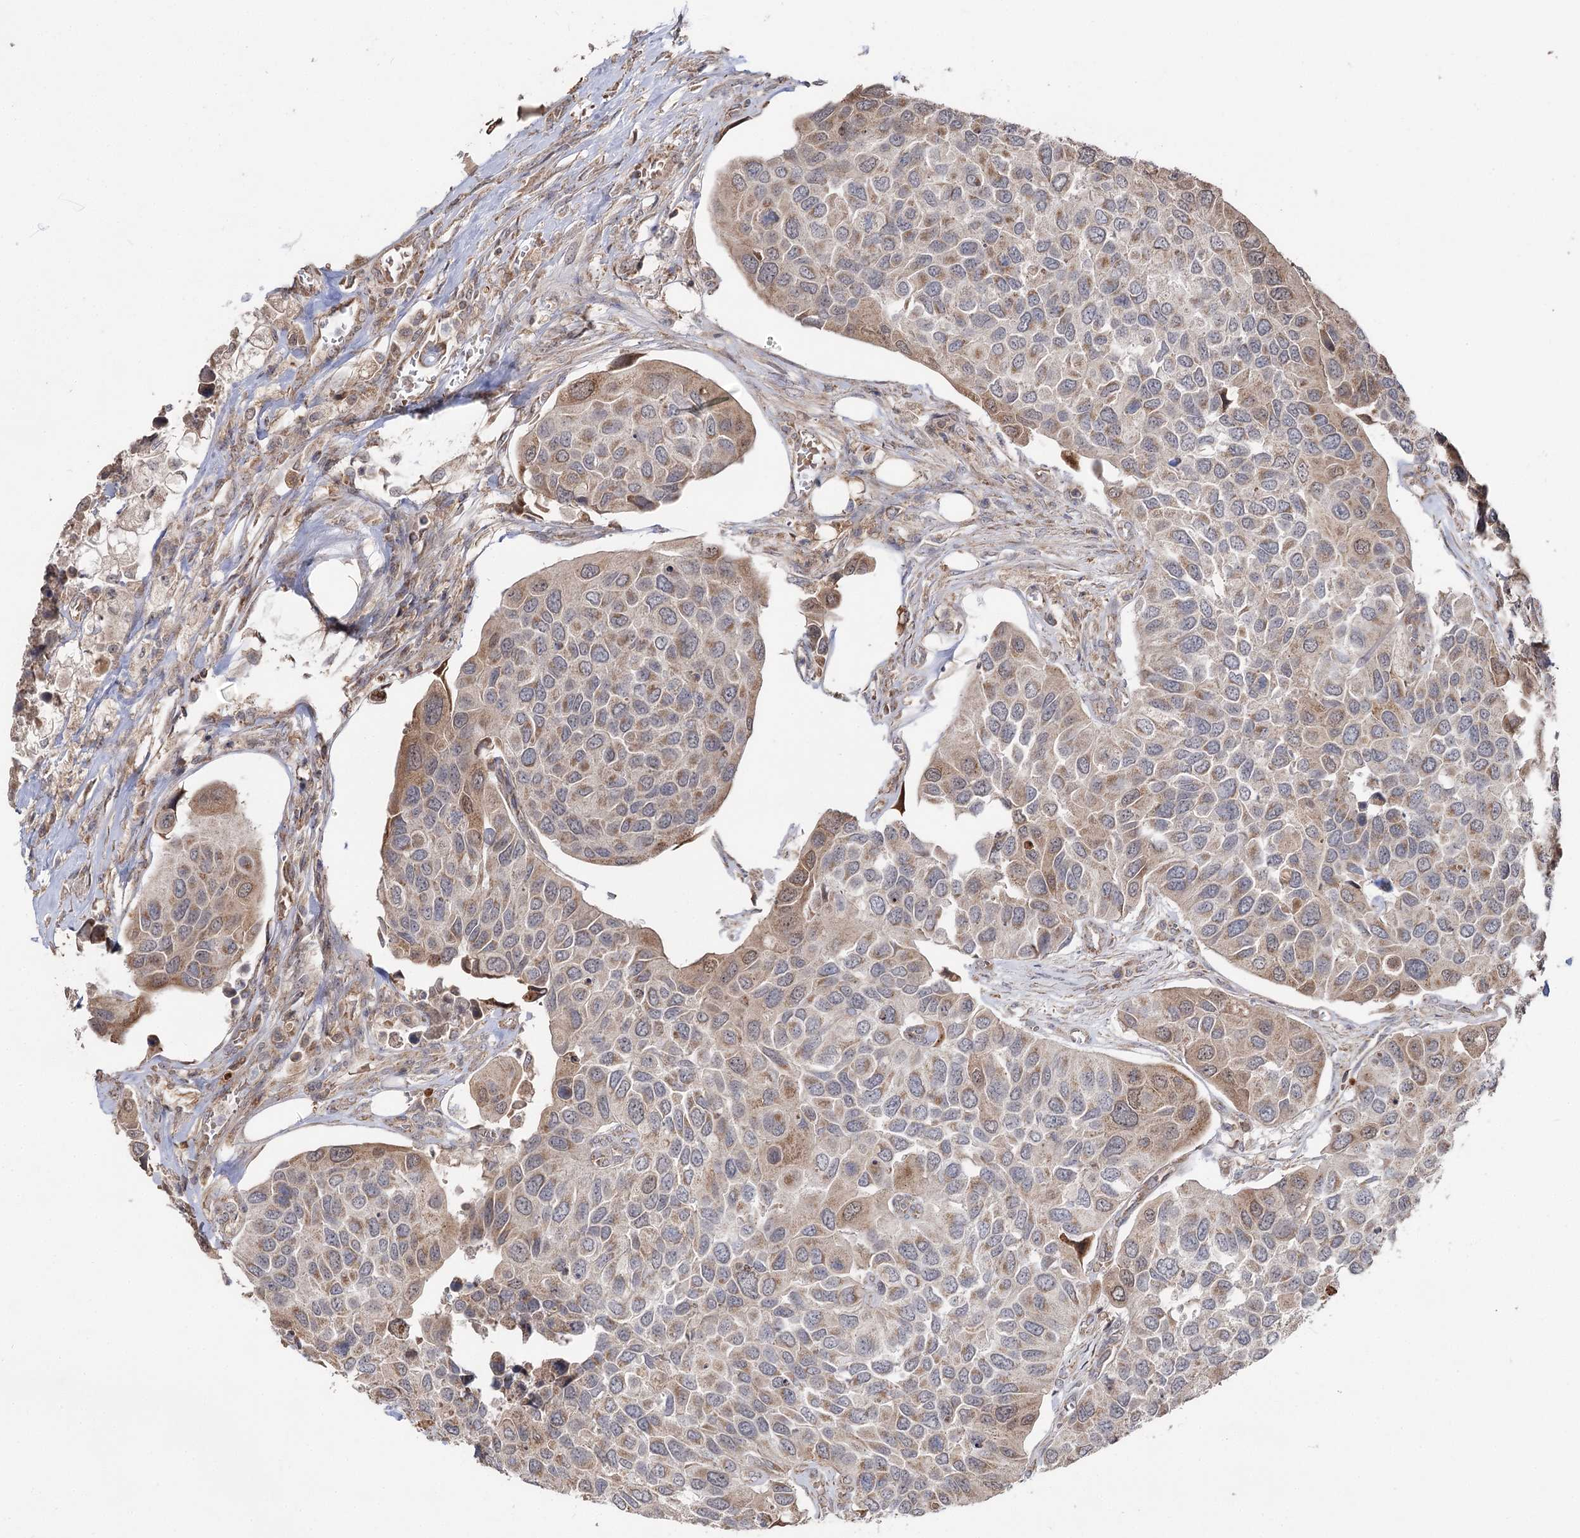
{"staining": {"intensity": "moderate", "quantity": "<25%", "location": "cytoplasmic/membranous"}, "tissue": "urothelial cancer", "cell_type": "Tumor cells", "image_type": "cancer", "snomed": [{"axis": "morphology", "description": "Urothelial carcinoma, High grade"}, {"axis": "topography", "description": "Urinary bladder"}], "caption": "Immunohistochemistry (IHC) of human urothelial cancer reveals low levels of moderate cytoplasmic/membranous staining in approximately <25% of tumor cells. The protein of interest is stained brown, and the nuclei are stained in blue (DAB IHC with brightfield microscopy, high magnification).", "gene": "MINDY3", "patient": {"sex": "male", "age": 74}}